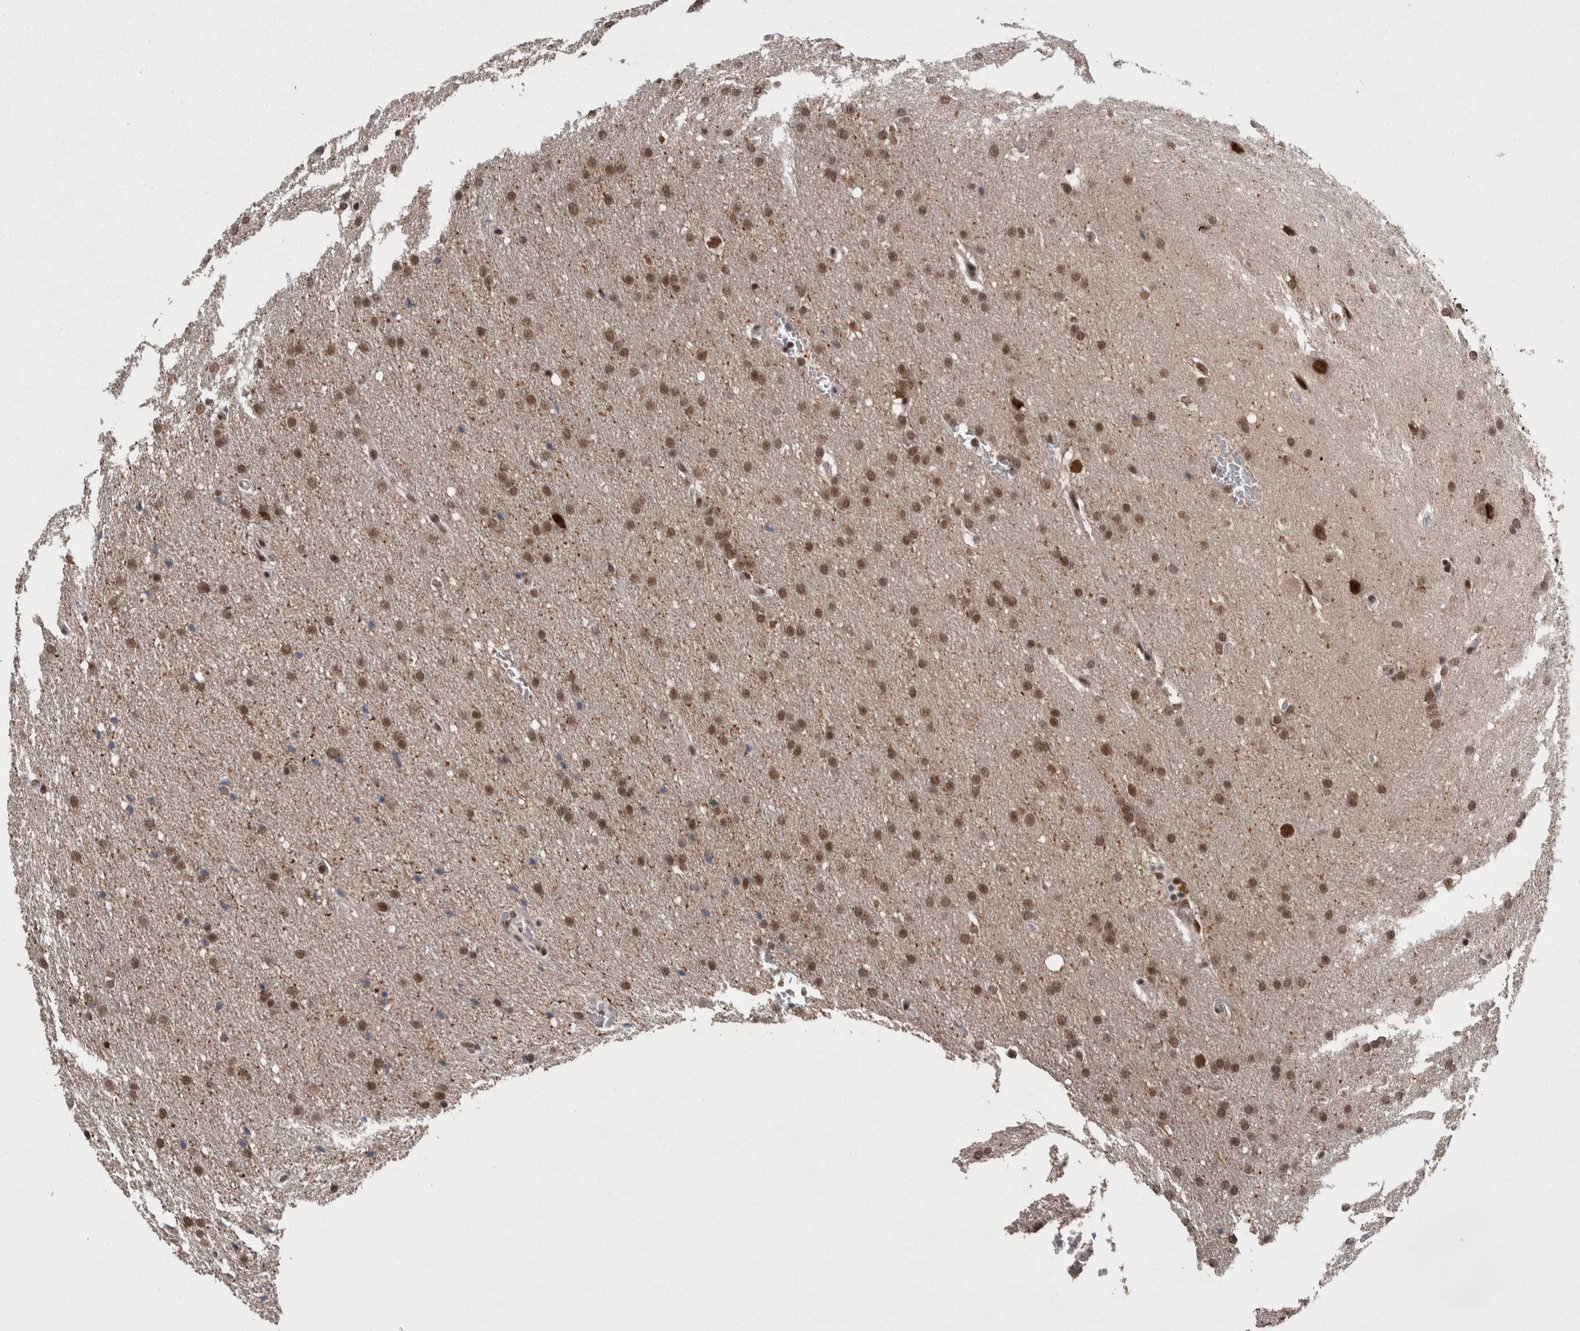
{"staining": {"intensity": "moderate", "quantity": ">75%", "location": "nuclear"}, "tissue": "glioma", "cell_type": "Tumor cells", "image_type": "cancer", "snomed": [{"axis": "morphology", "description": "Glioma, malignant, Low grade"}, {"axis": "topography", "description": "Brain"}], "caption": "Protein staining of glioma tissue displays moderate nuclear expression in approximately >75% of tumor cells. (Stains: DAB (3,3'-diaminobenzidine) in brown, nuclei in blue, Microscopy: brightfield microscopy at high magnification).", "gene": "DMTF1", "patient": {"sex": "female", "age": 37}}